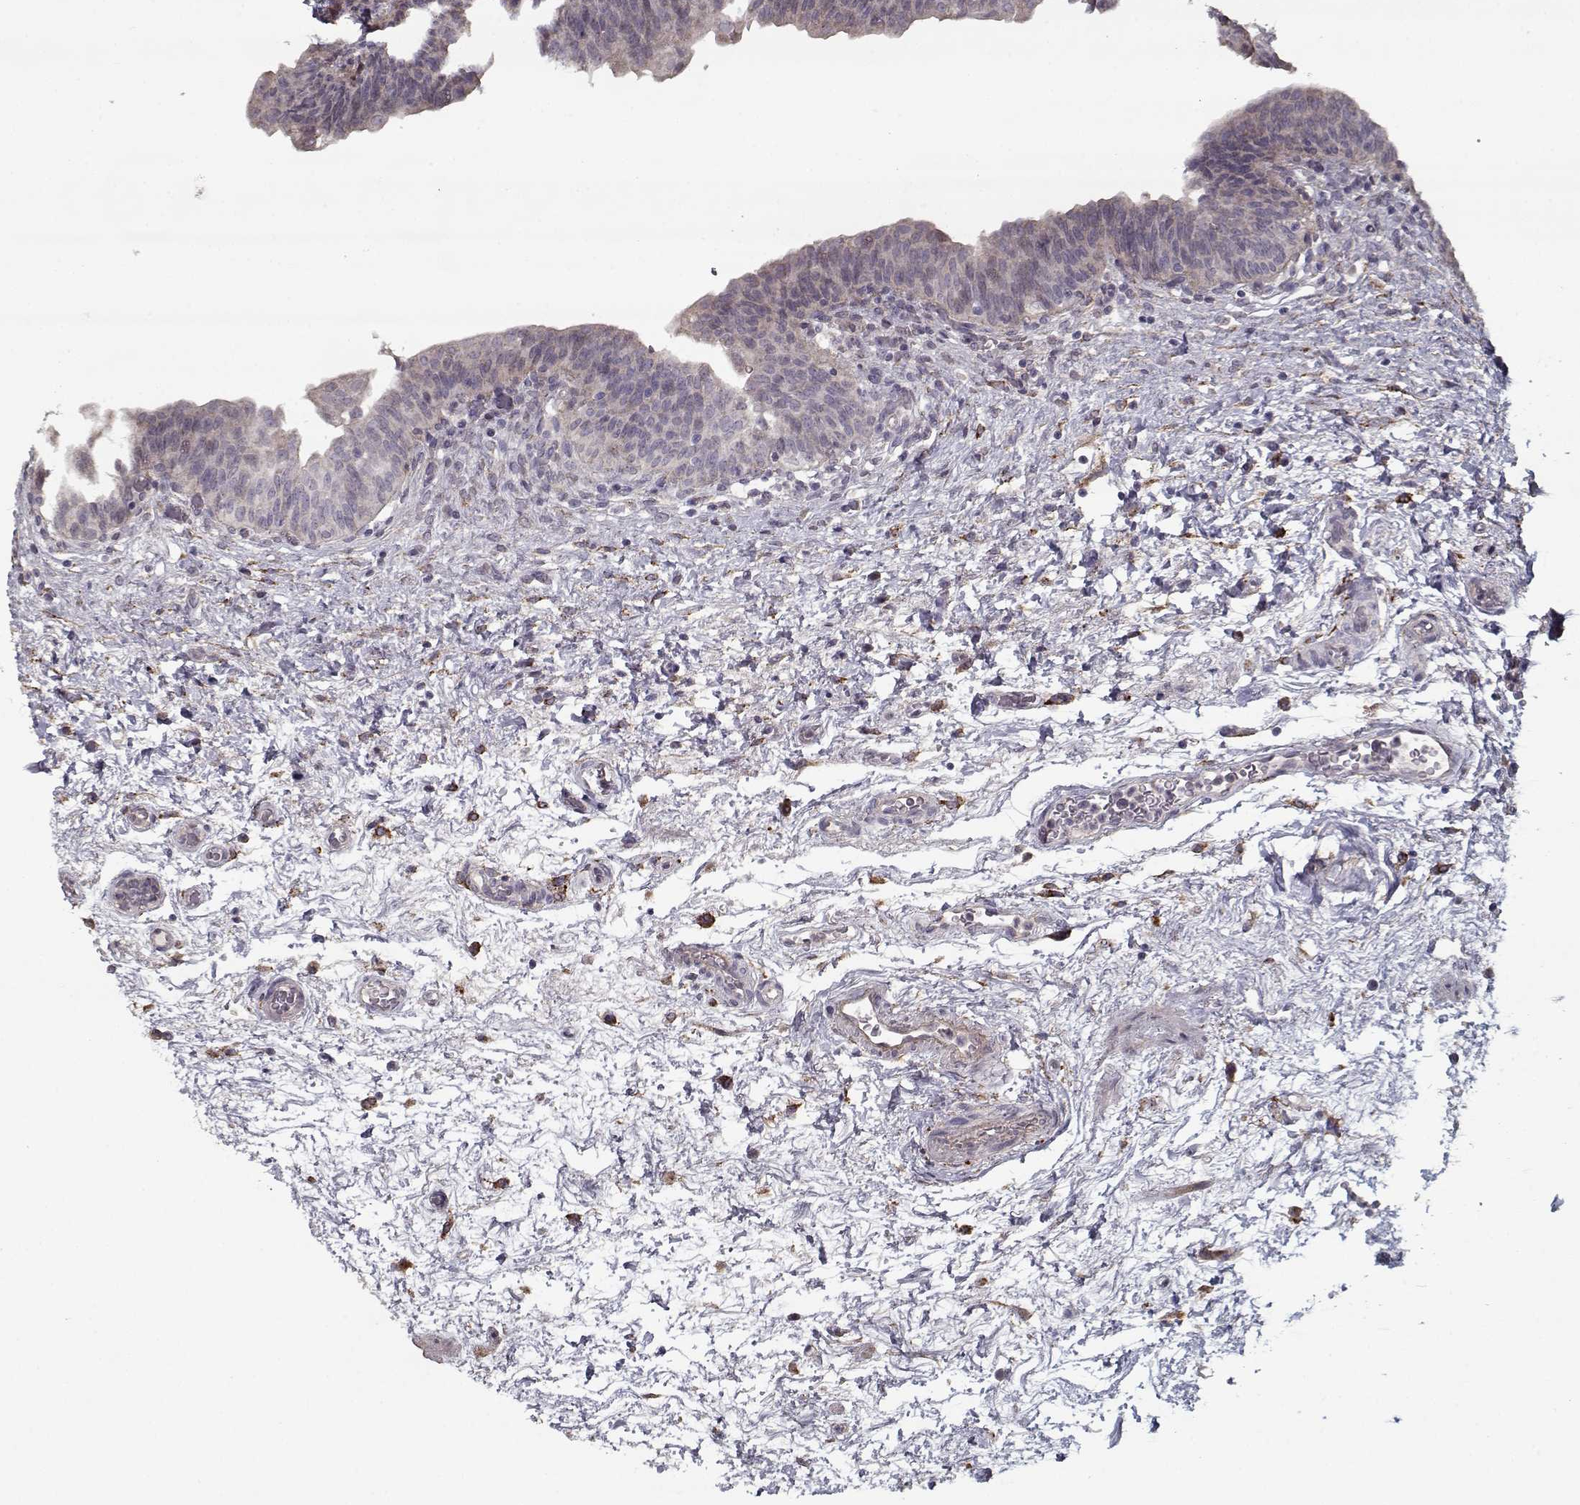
{"staining": {"intensity": "negative", "quantity": "none", "location": "none"}, "tissue": "urinary bladder", "cell_type": "Urothelial cells", "image_type": "normal", "snomed": [{"axis": "morphology", "description": "Normal tissue, NOS"}, {"axis": "topography", "description": "Urinary bladder"}], "caption": "IHC of normal urinary bladder demonstrates no staining in urothelial cells.", "gene": "LAMA2", "patient": {"sex": "male", "age": 69}}